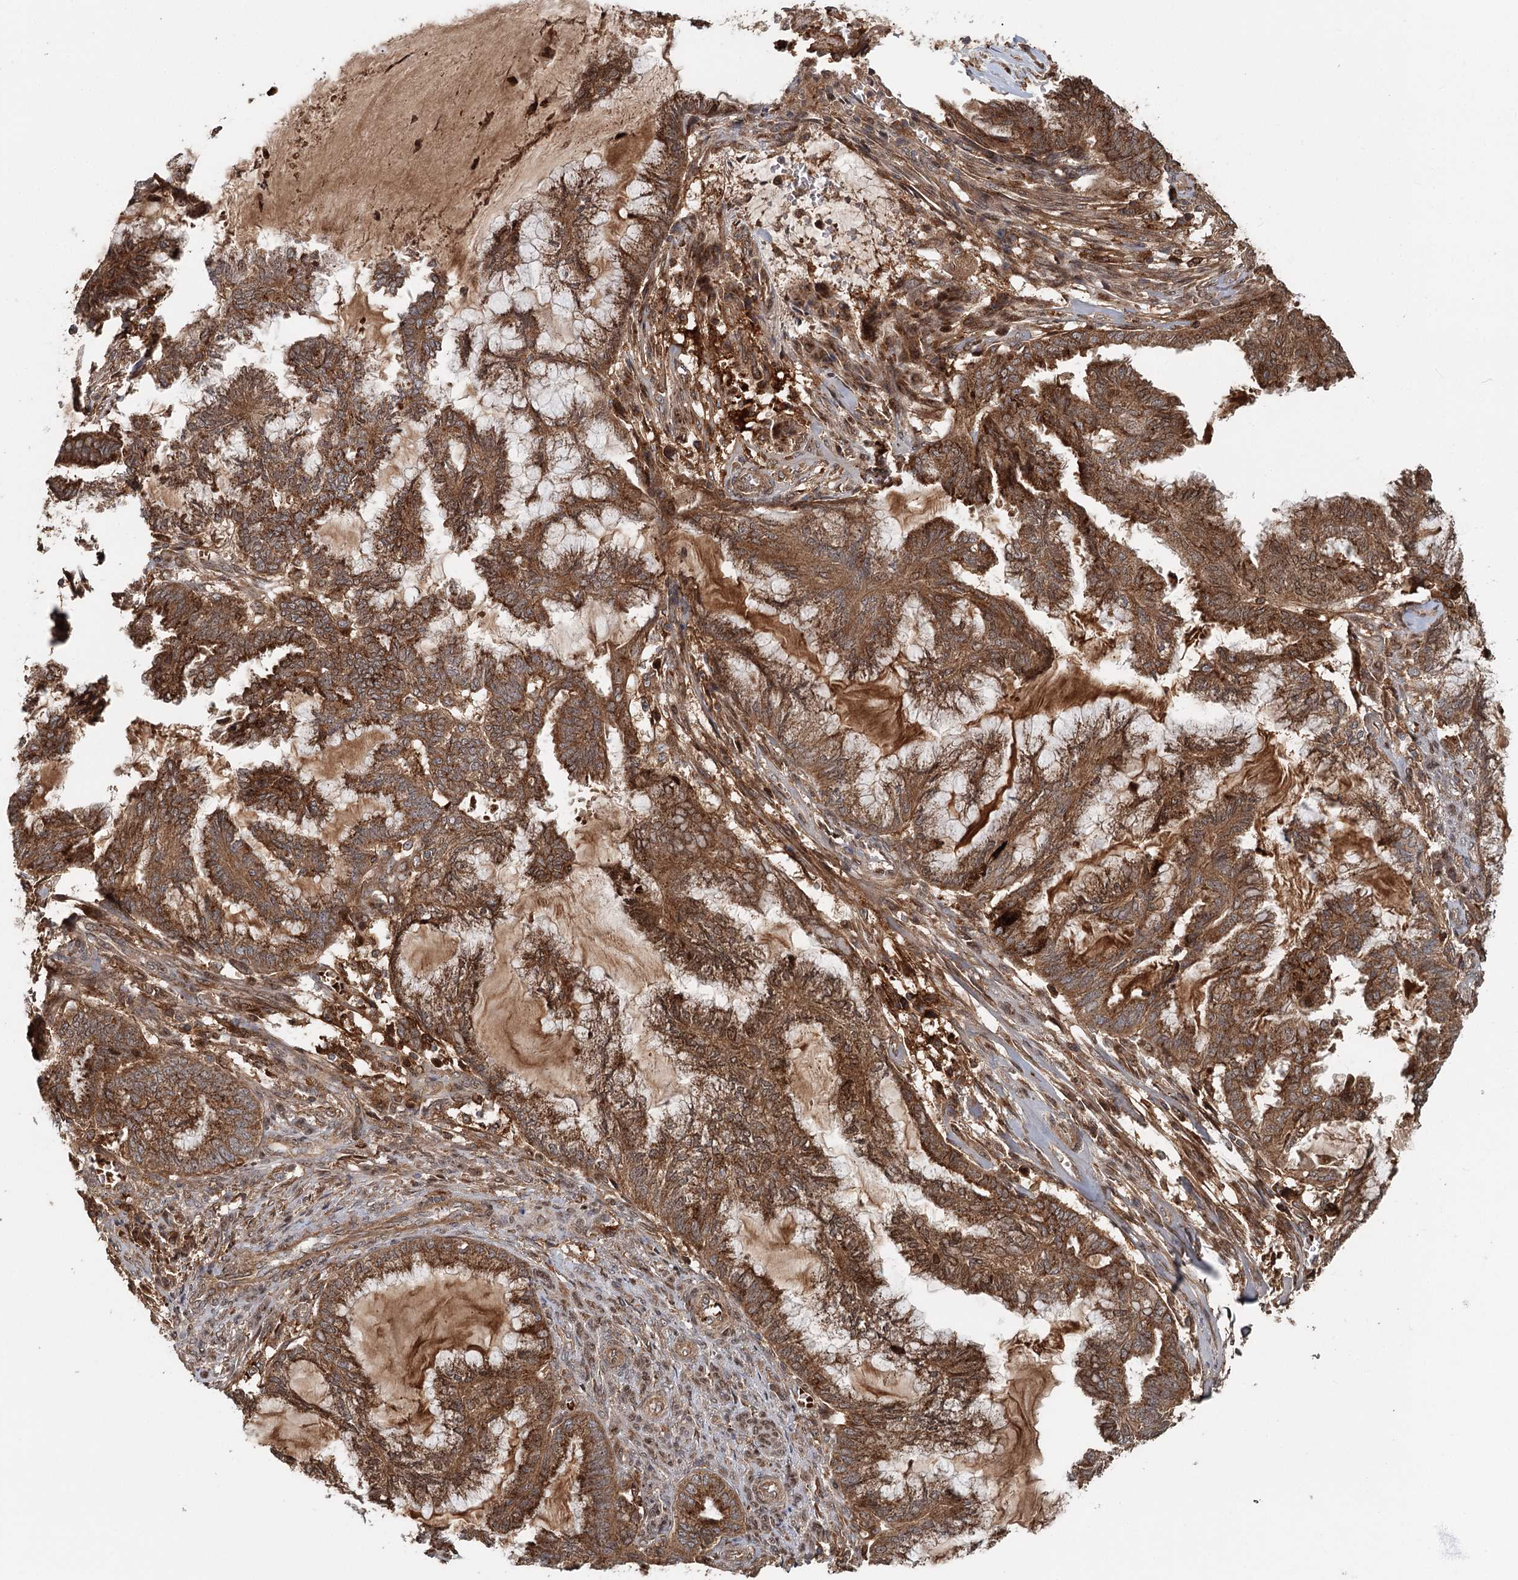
{"staining": {"intensity": "strong", "quantity": ">75%", "location": "cytoplasmic/membranous"}, "tissue": "endometrial cancer", "cell_type": "Tumor cells", "image_type": "cancer", "snomed": [{"axis": "morphology", "description": "Adenocarcinoma, NOS"}, {"axis": "topography", "description": "Endometrium"}], "caption": "Endometrial adenocarcinoma was stained to show a protein in brown. There is high levels of strong cytoplasmic/membranous positivity in about >75% of tumor cells.", "gene": "RNF111", "patient": {"sex": "female", "age": 86}}